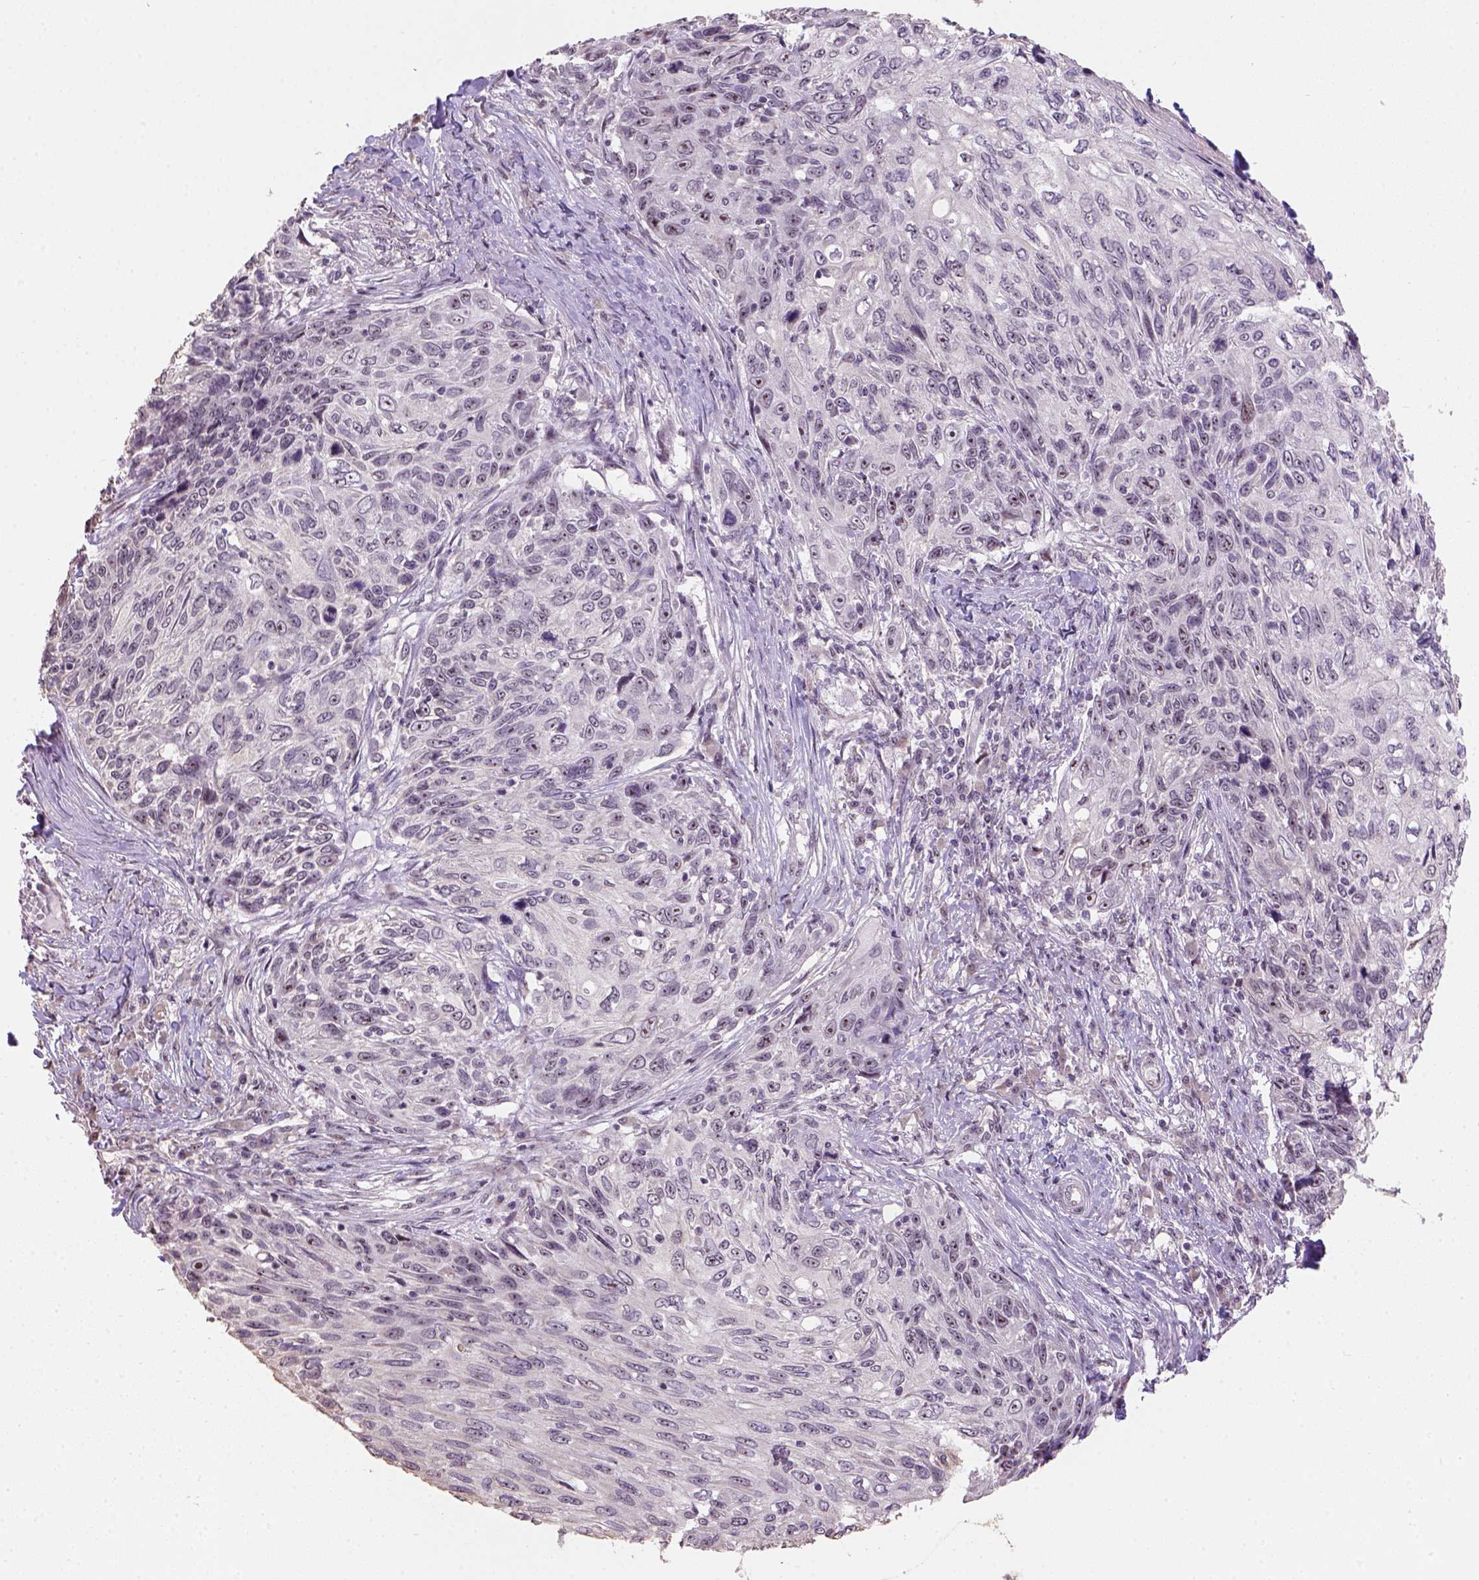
{"staining": {"intensity": "strong", "quantity": "<25%", "location": "nuclear"}, "tissue": "skin cancer", "cell_type": "Tumor cells", "image_type": "cancer", "snomed": [{"axis": "morphology", "description": "Squamous cell carcinoma, NOS"}, {"axis": "topography", "description": "Skin"}], "caption": "A histopathology image of human squamous cell carcinoma (skin) stained for a protein shows strong nuclear brown staining in tumor cells.", "gene": "DDX50", "patient": {"sex": "male", "age": 92}}